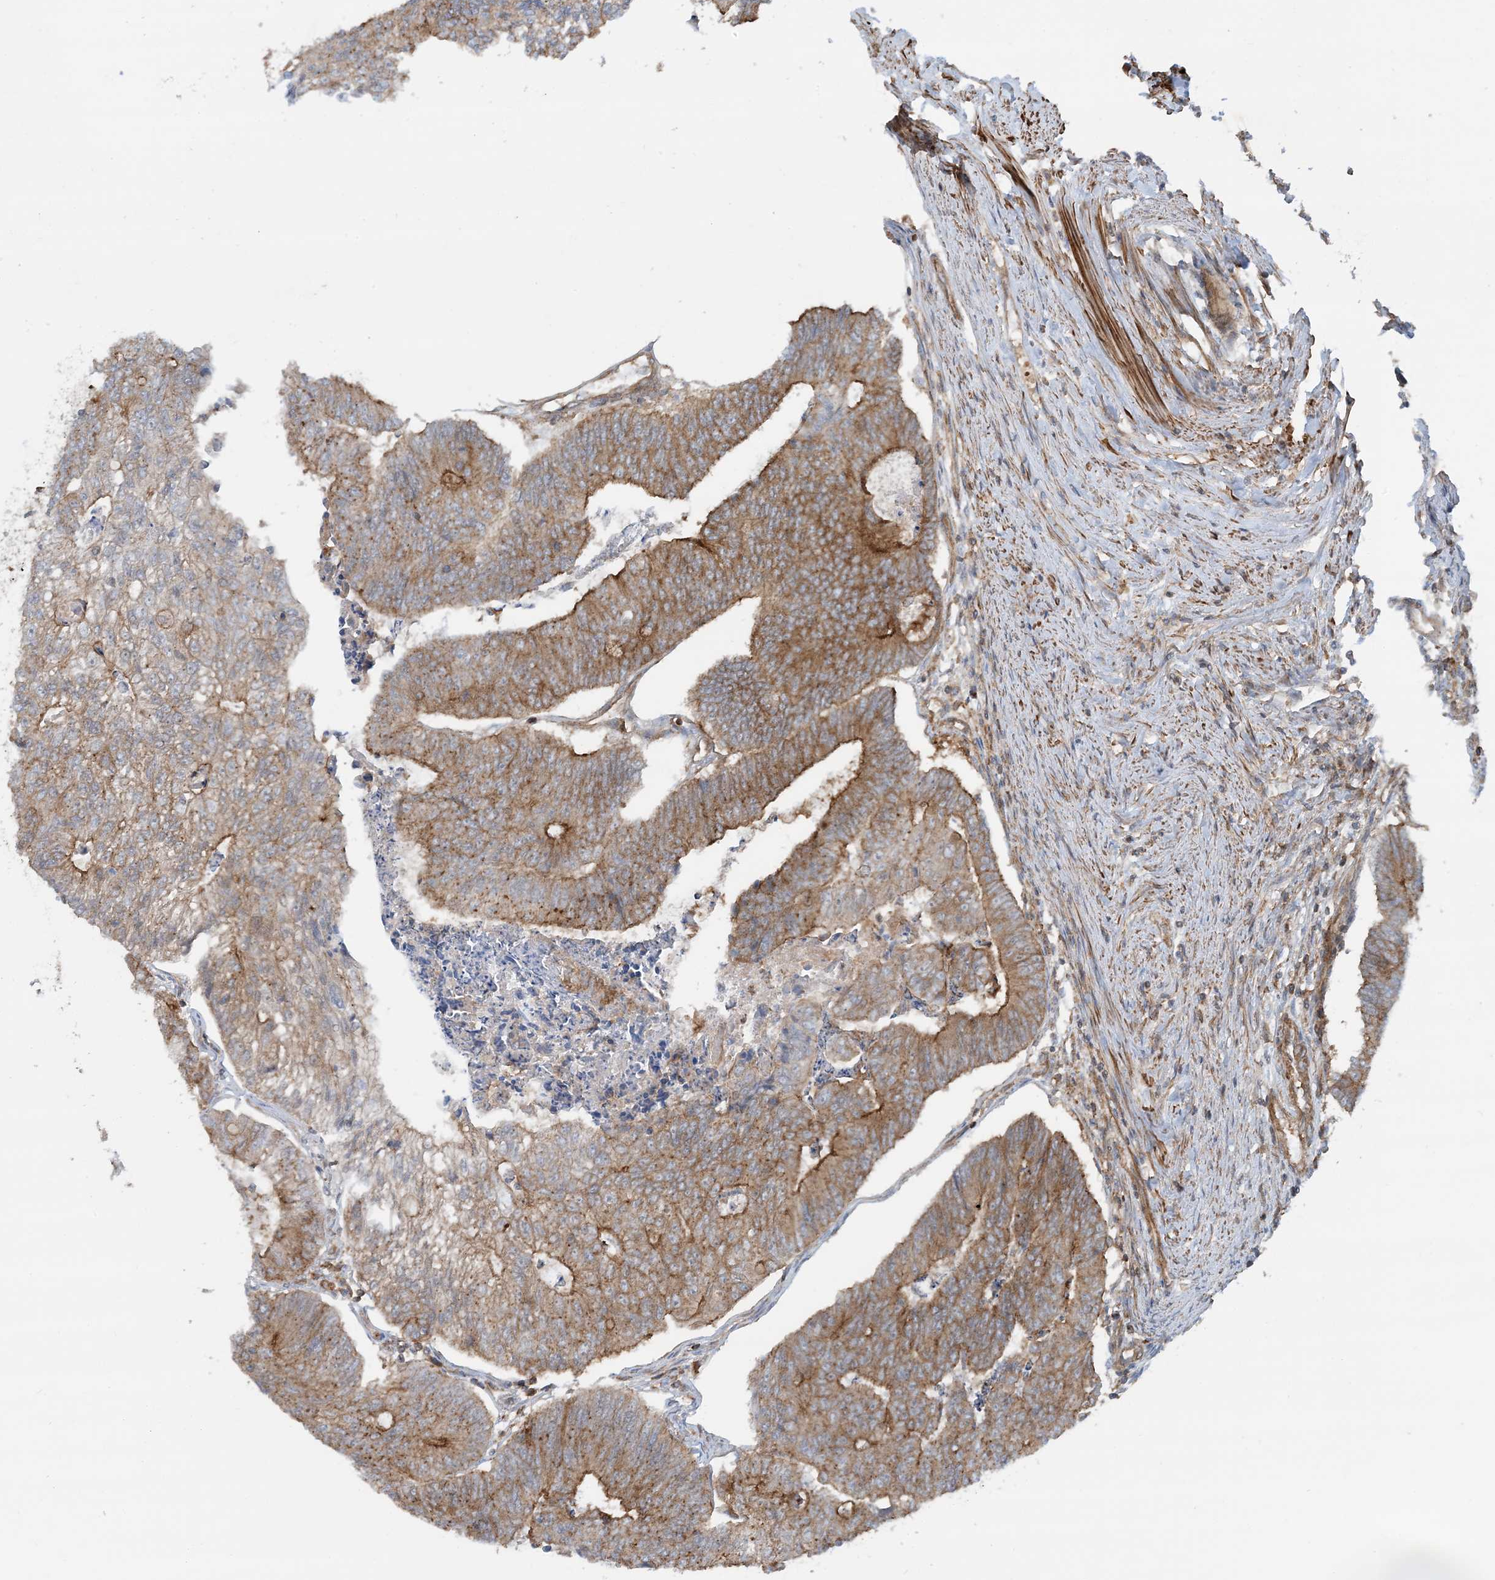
{"staining": {"intensity": "moderate", "quantity": ">75%", "location": "cytoplasmic/membranous"}, "tissue": "colorectal cancer", "cell_type": "Tumor cells", "image_type": "cancer", "snomed": [{"axis": "morphology", "description": "Adenocarcinoma, NOS"}, {"axis": "topography", "description": "Colon"}], "caption": "The histopathology image shows staining of colorectal cancer, revealing moderate cytoplasmic/membranous protein expression (brown color) within tumor cells. (DAB (3,3'-diaminobenzidine) IHC with brightfield microscopy, high magnification).", "gene": "STAM2", "patient": {"sex": "female", "age": 67}}